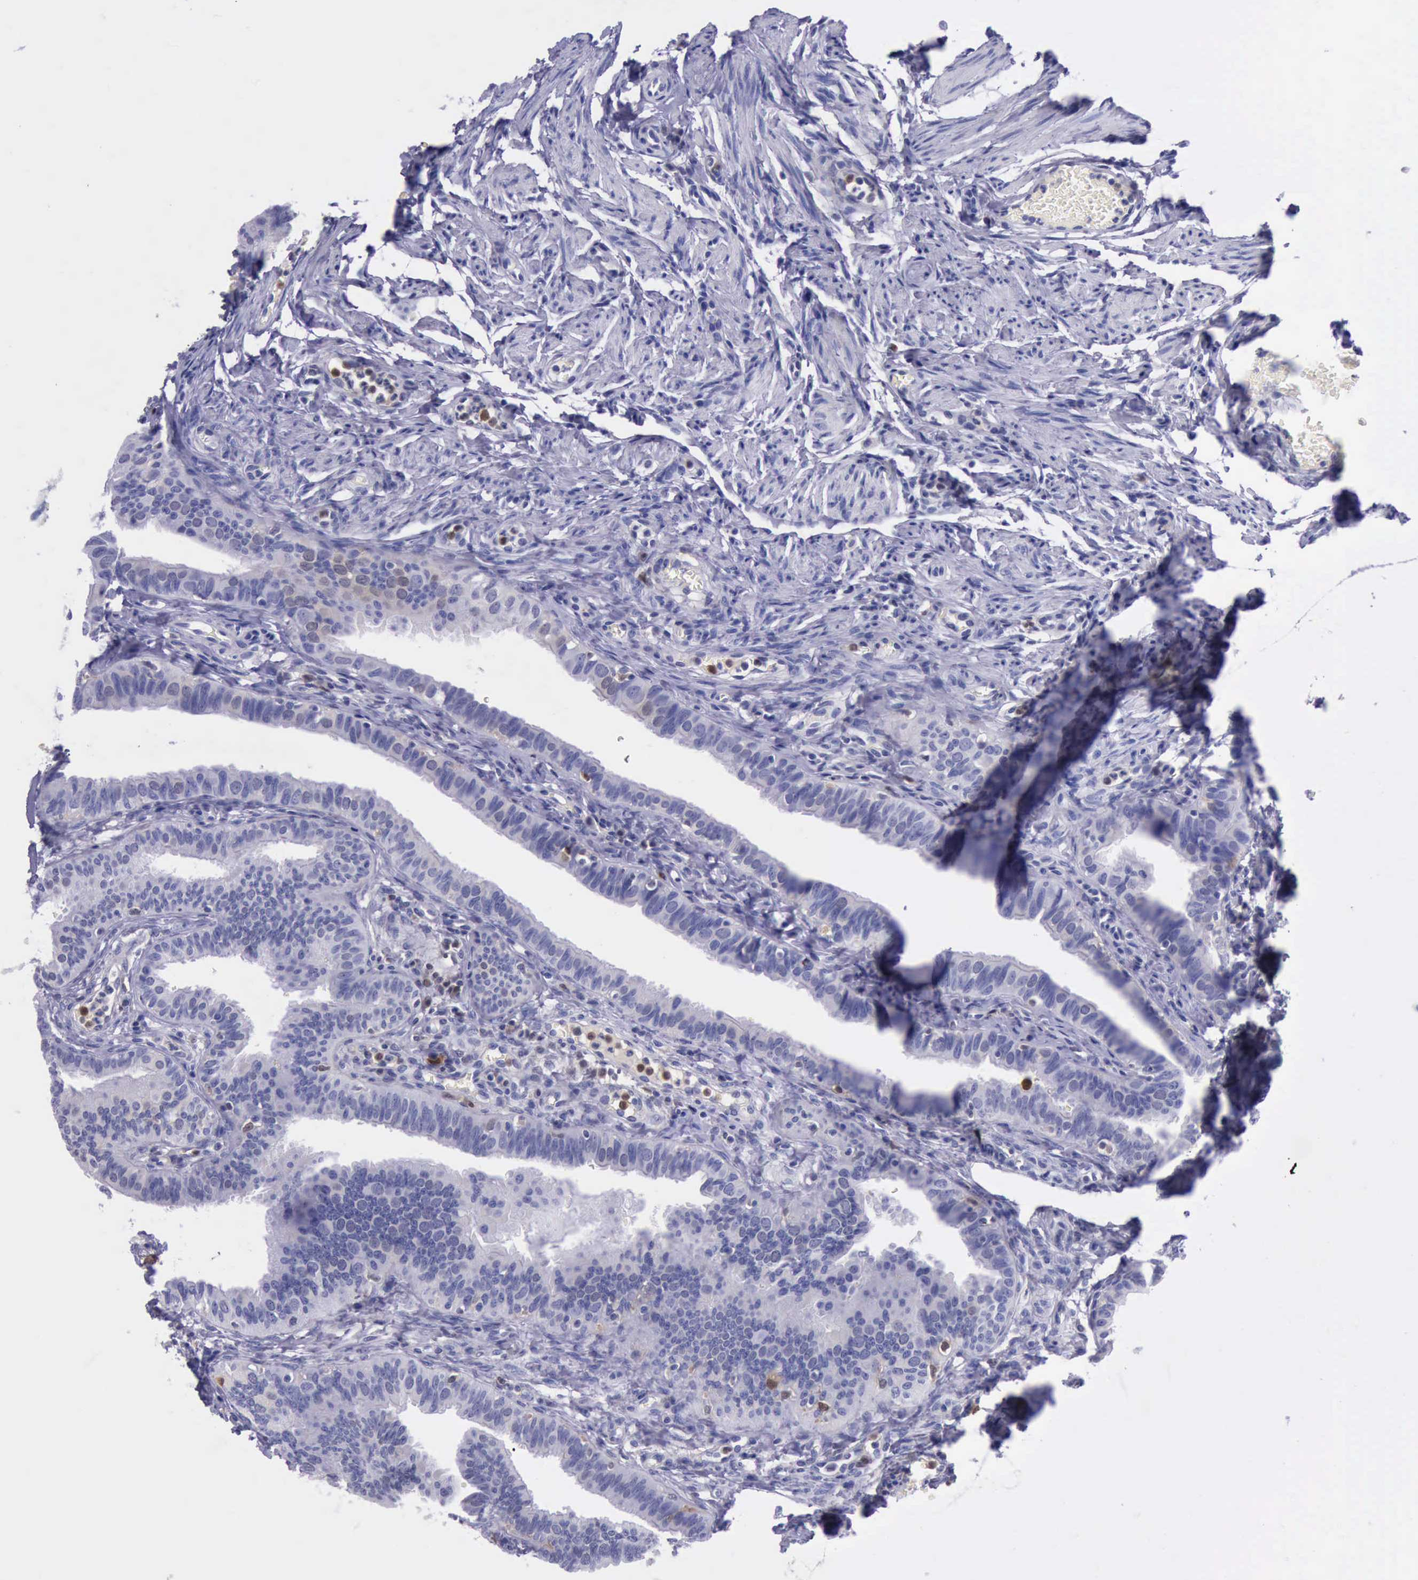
{"staining": {"intensity": "negative", "quantity": "none", "location": "none"}, "tissue": "fallopian tube", "cell_type": "Glandular cells", "image_type": "normal", "snomed": [{"axis": "morphology", "description": "Normal tissue, NOS"}, {"axis": "topography", "description": "Fallopian tube"}, {"axis": "topography", "description": "Ovary"}], "caption": "Immunohistochemistry of unremarkable fallopian tube displays no staining in glandular cells. The staining is performed using DAB brown chromogen with nuclei counter-stained in using hematoxylin.", "gene": "TYMP", "patient": {"sex": "female", "age": 51}}